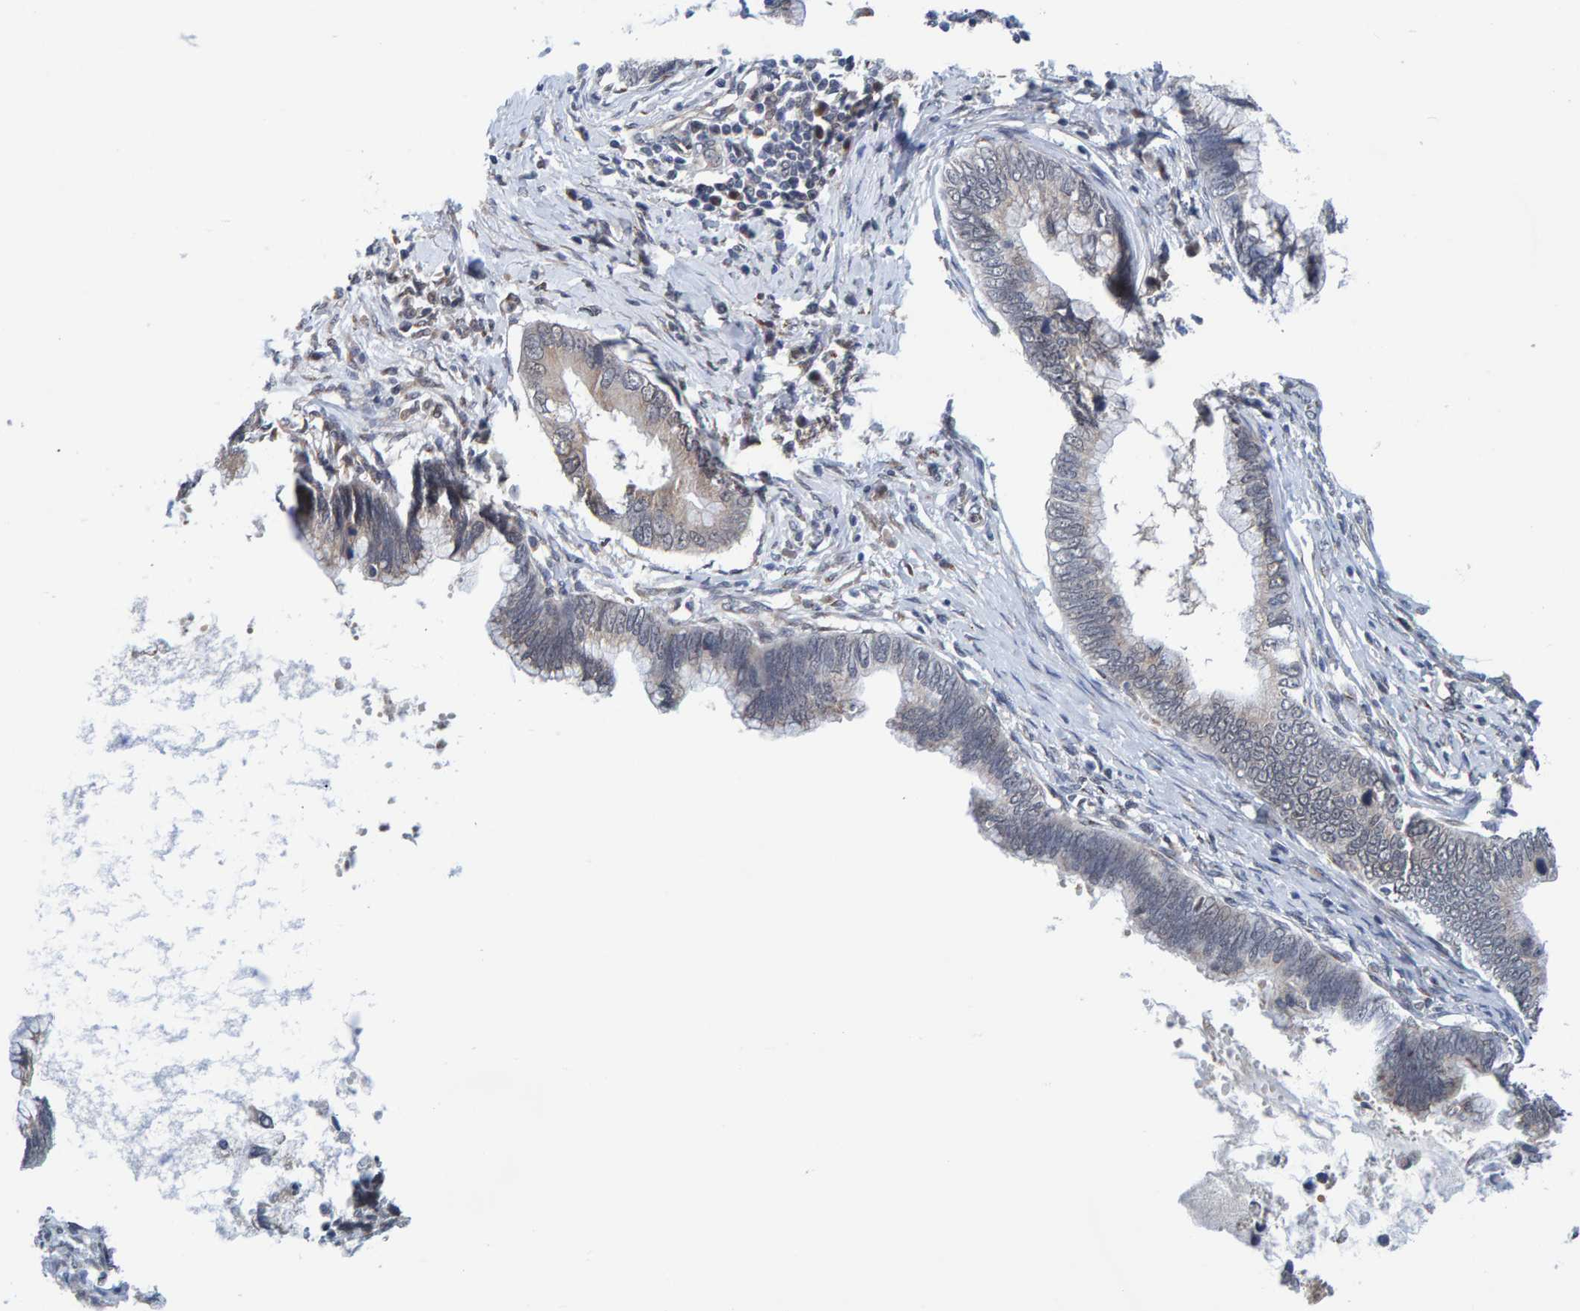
{"staining": {"intensity": "weak", "quantity": "<25%", "location": "cytoplasmic/membranous"}, "tissue": "cervical cancer", "cell_type": "Tumor cells", "image_type": "cancer", "snomed": [{"axis": "morphology", "description": "Adenocarcinoma, NOS"}, {"axis": "topography", "description": "Cervix"}], "caption": "A histopathology image of human cervical cancer (adenocarcinoma) is negative for staining in tumor cells.", "gene": "SCRN2", "patient": {"sex": "female", "age": 44}}